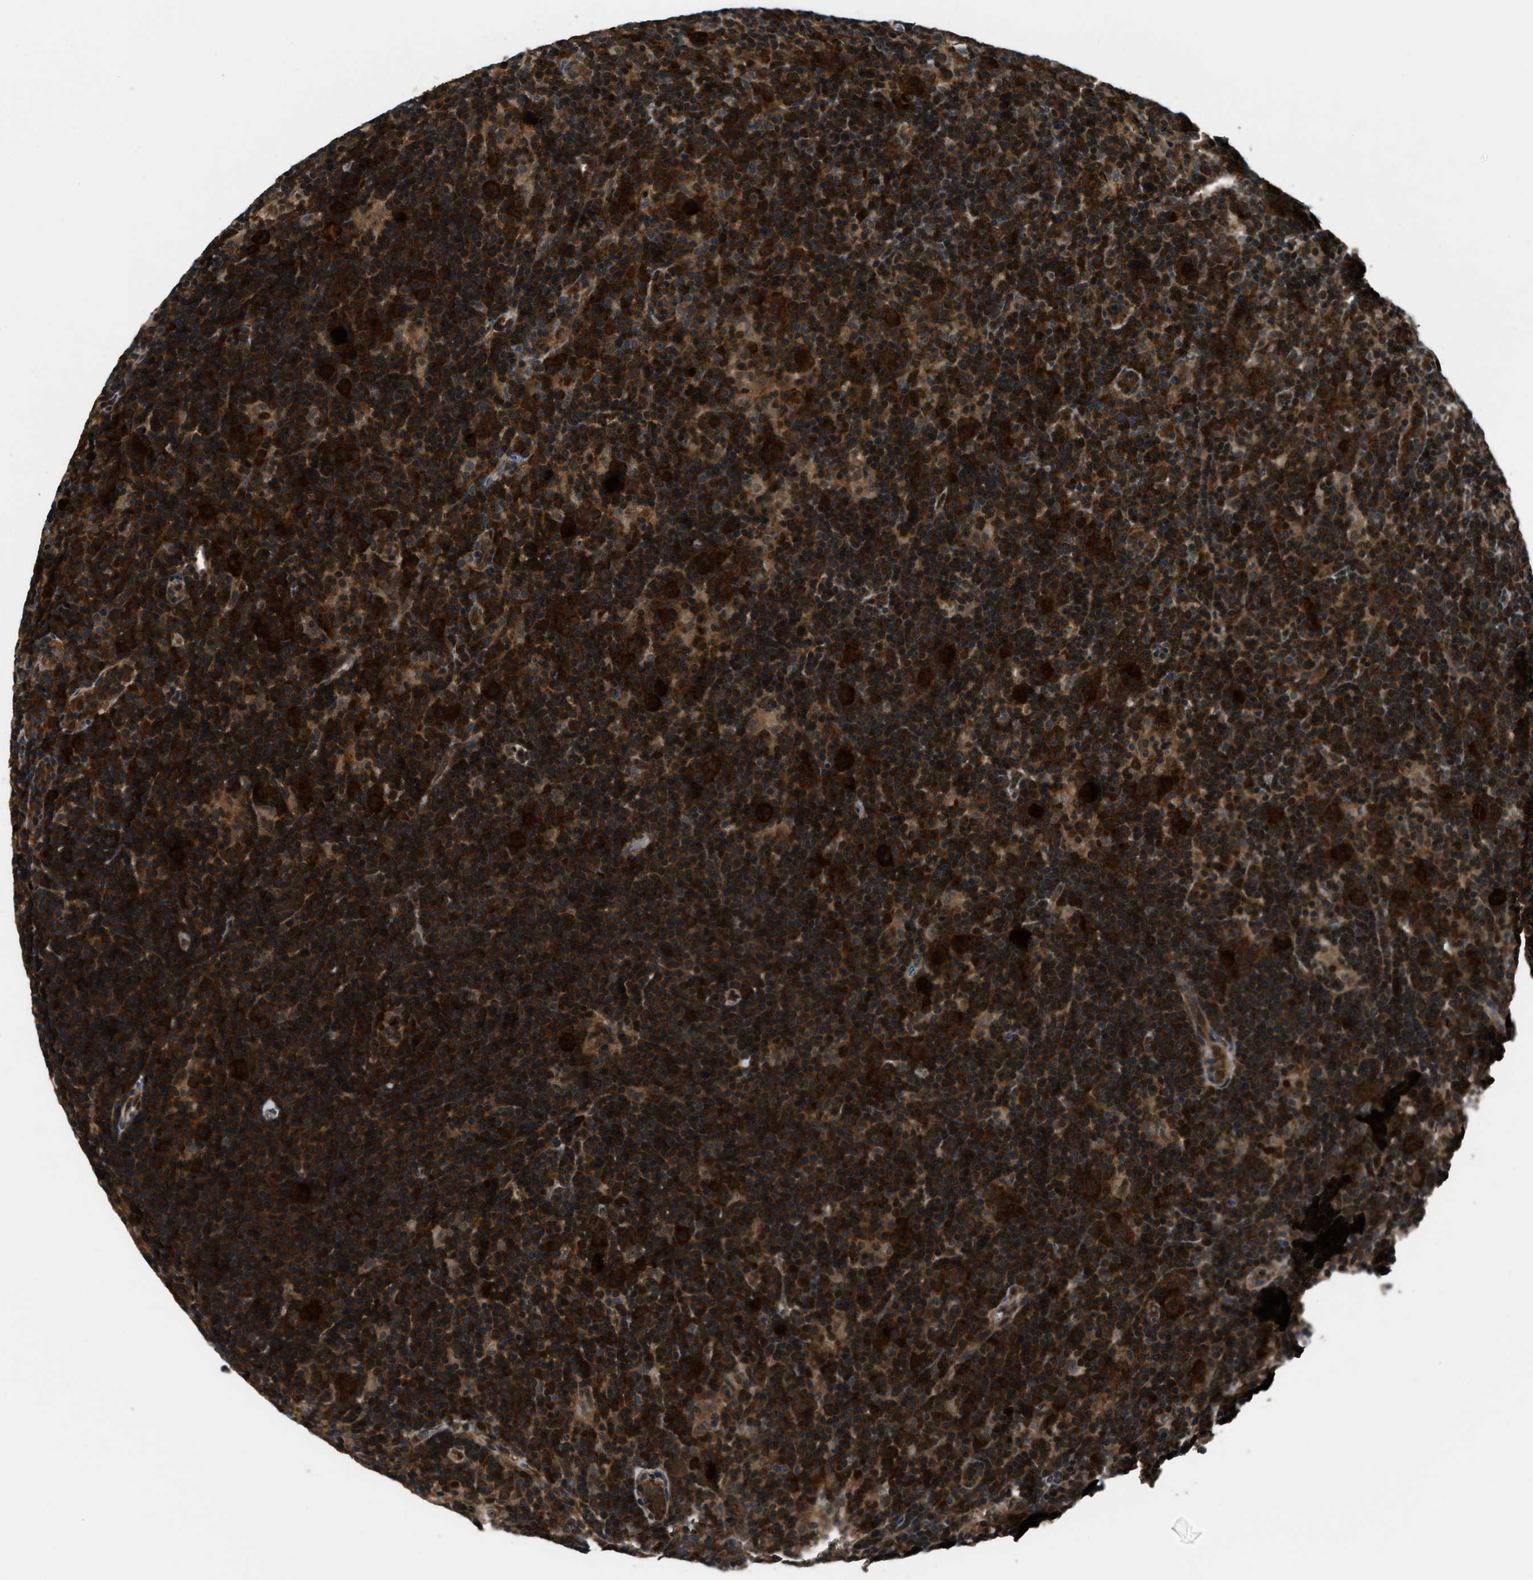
{"staining": {"intensity": "strong", "quantity": ">75%", "location": "cytoplasmic/membranous,nuclear"}, "tissue": "lymphoma", "cell_type": "Tumor cells", "image_type": "cancer", "snomed": [{"axis": "morphology", "description": "Hodgkin's disease, NOS"}, {"axis": "topography", "description": "Lymph node"}], "caption": "Lymphoma stained with a brown dye demonstrates strong cytoplasmic/membranous and nuclear positive positivity in approximately >75% of tumor cells.", "gene": "NUDCD3", "patient": {"sex": "female", "age": 57}}